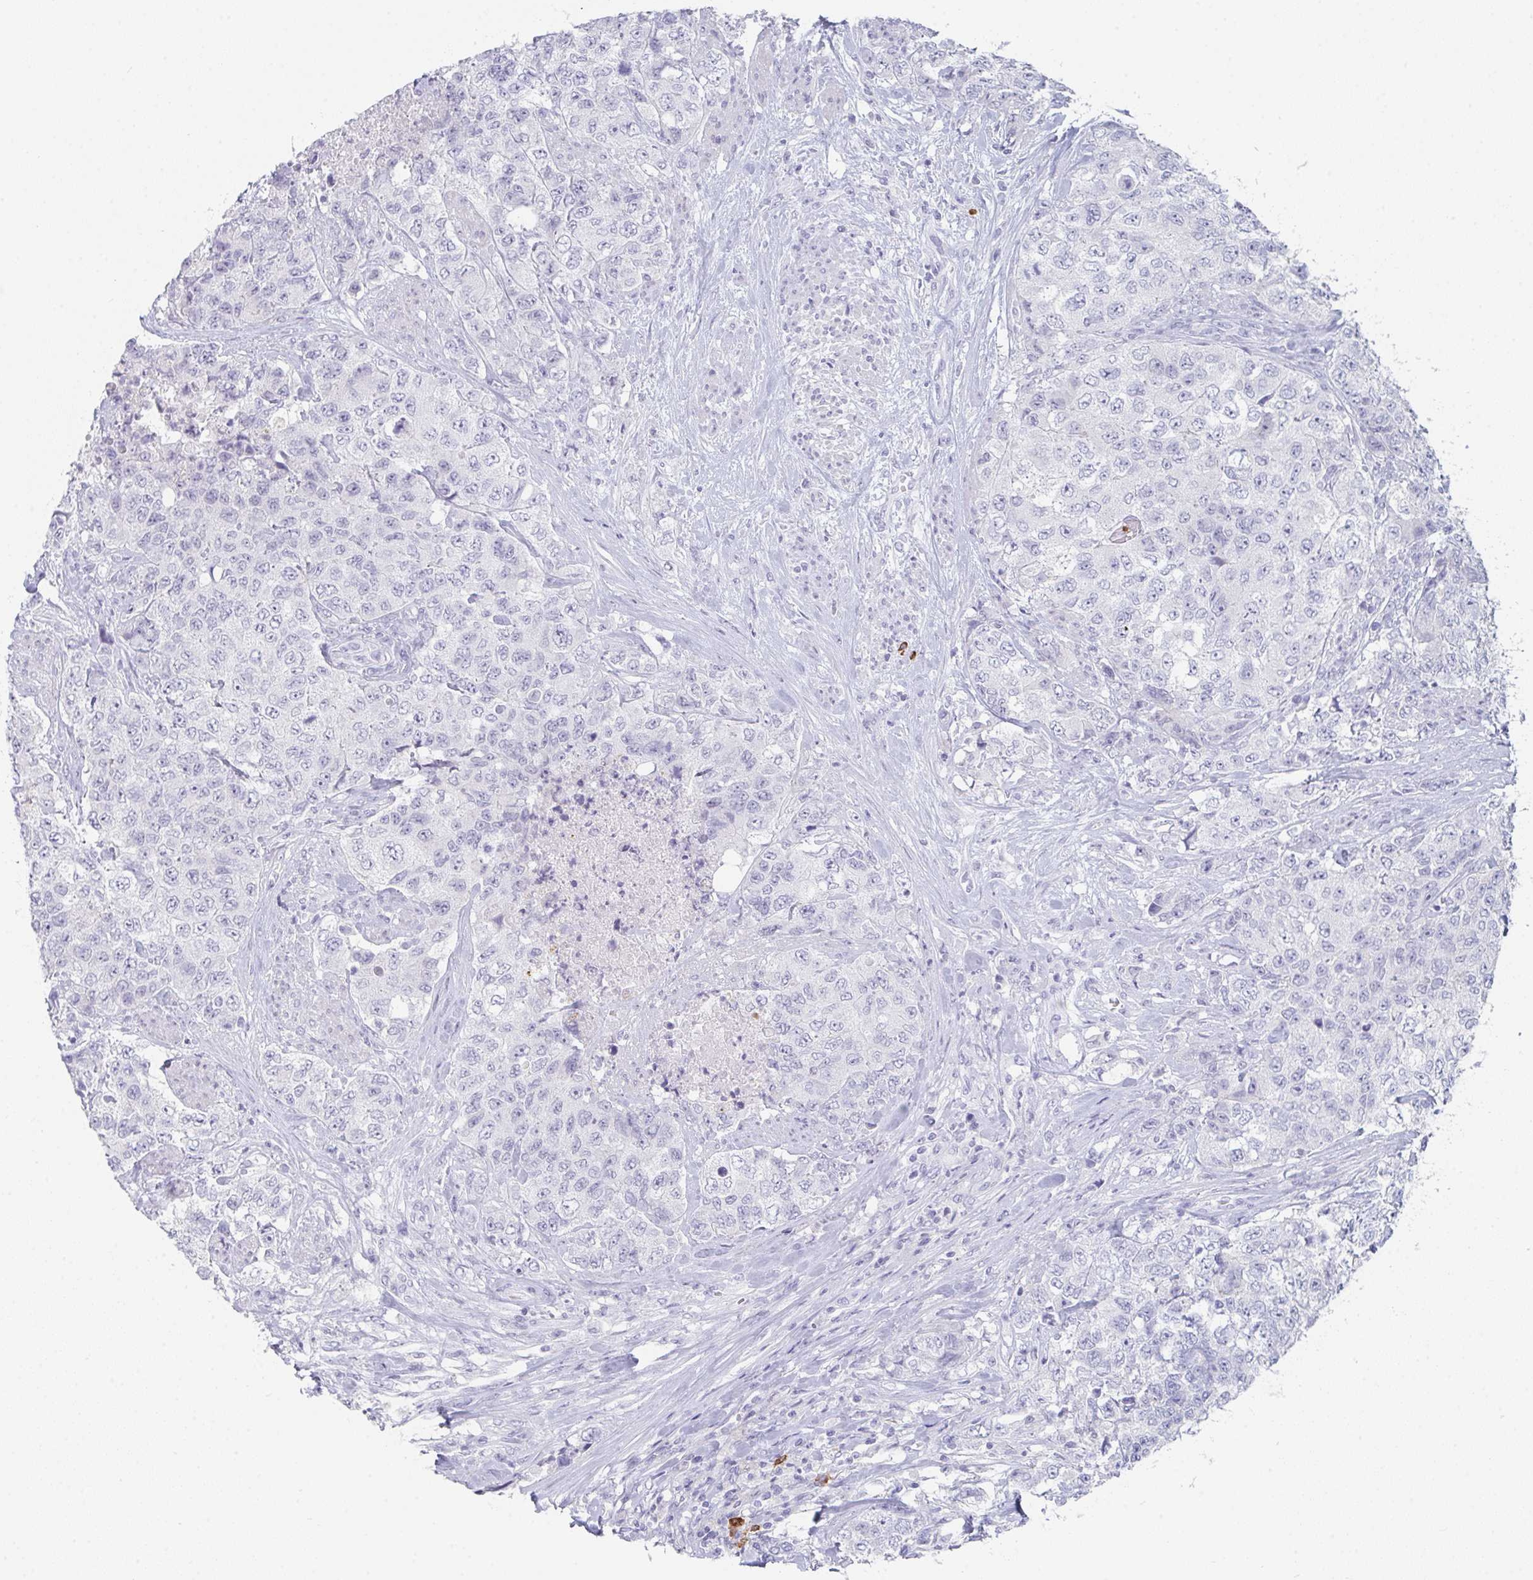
{"staining": {"intensity": "negative", "quantity": "none", "location": "none"}, "tissue": "urothelial cancer", "cell_type": "Tumor cells", "image_type": "cancer", "snomed": [{"axis": "morphology", "description": "Urothelial carcinoma, High grade"}, {"axis": "topography", "description": "Urinary bladder"}], "caption": "Immunohistochemistry (IHC) histopathology image of neoplastic tissue: human urothelial cancer stained with DAB displays no significant protein staining in tumor cells.", "gene": "RUBCN", "patient": {"sex": "female", "age": 78}}